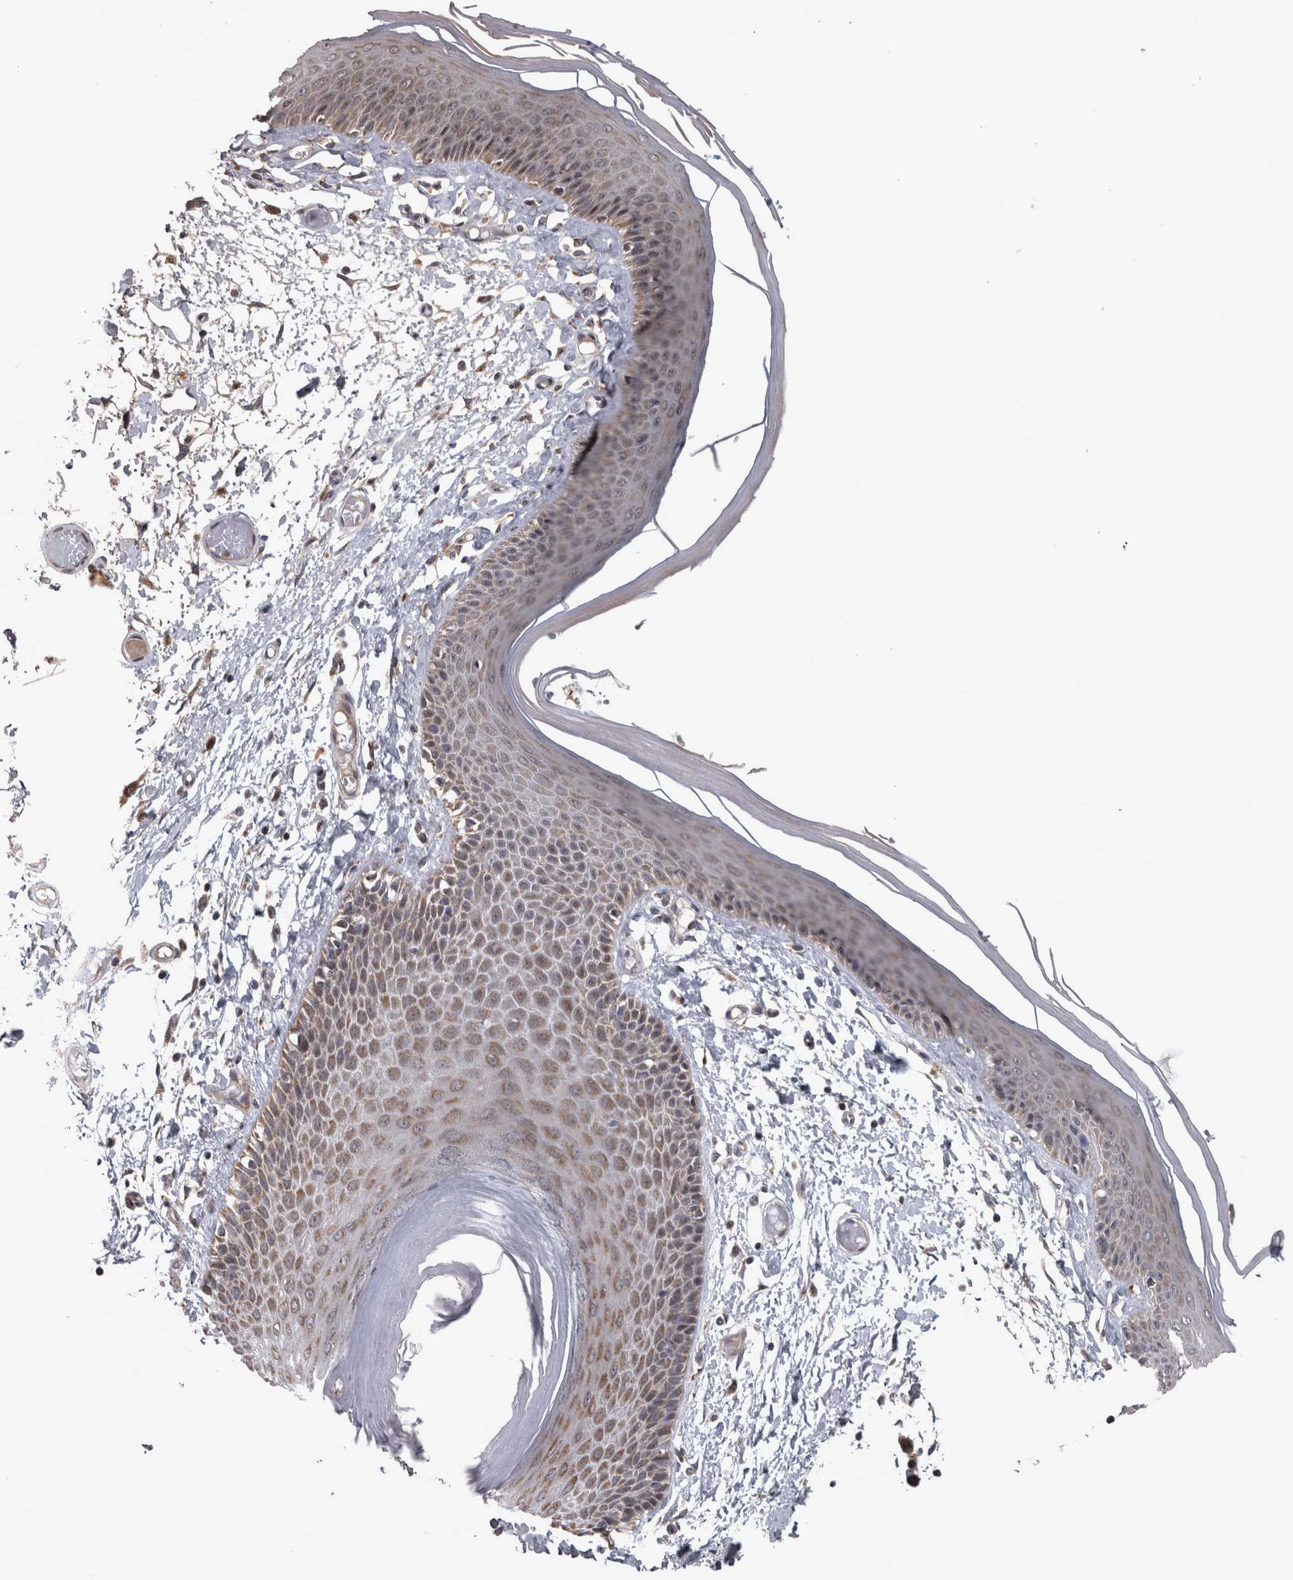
{"staining": {"intensity": "moderate", "quantity": "25%-75%", "location": "cytoplasmic/membranous"}, "tissue": "skin", "cell_type": "Epidermal cells", "image_type": "normal", "snomed": [{"axis": "morphology", "description": "Normal tissue, NOS"}, {"axis": "topography", "description": "Vulva"}], "caption": "A micrograph showing moderate cytoplasmic/membranous positivity in approximately 25%-75% of epidermal cells in benign skin, as visualized by brown immunohistochemical staining.", "gene": "DBT", "patient": {"sex": "female", "age": 73}}